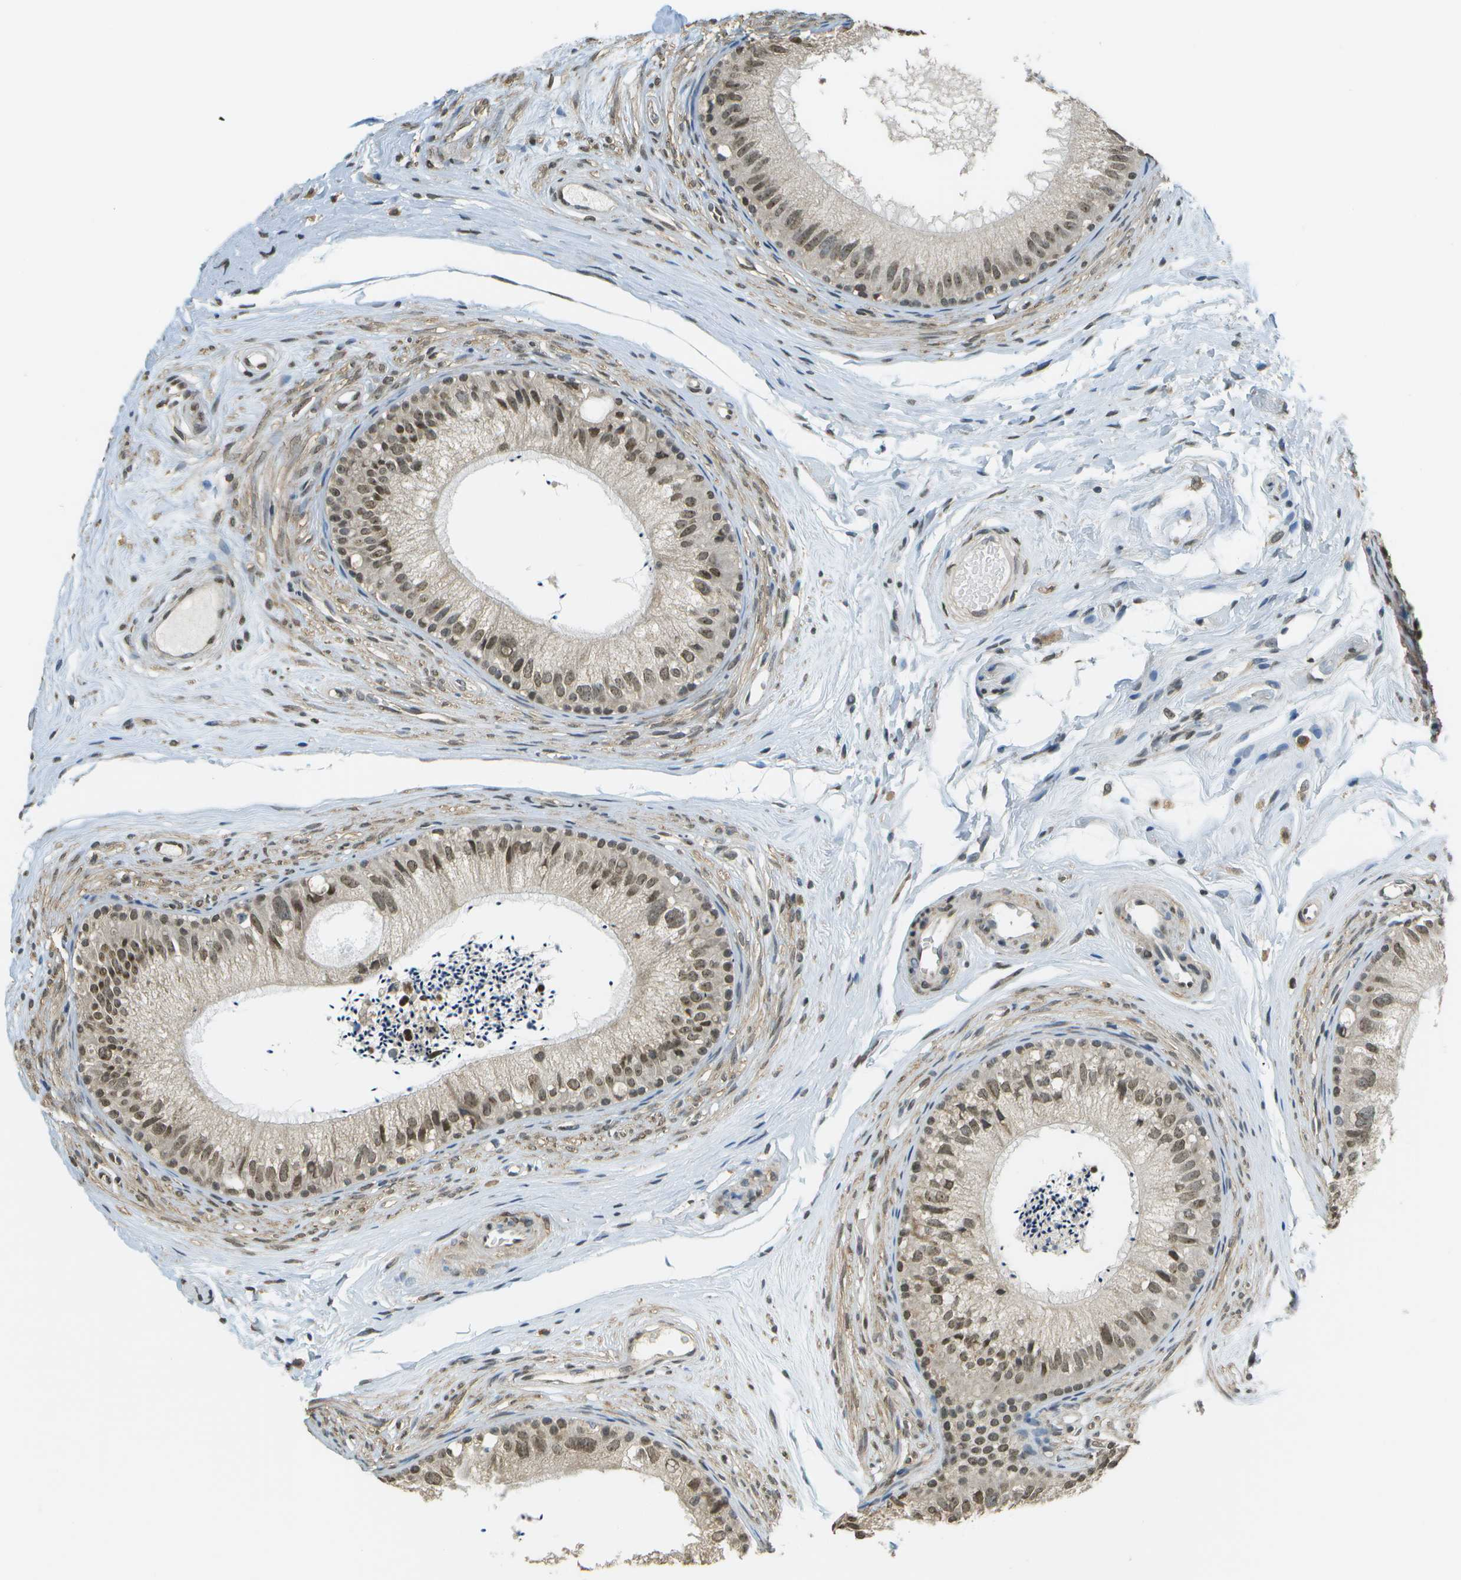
{"staining": {"intensity": "moderate", "quantity": ">75%", "location": "nuclear"}, "tissue": "epididymis", "cell_type": "Glandular cells", "image_type": "normal", "snomed": [{"axis": "morphology", "description": "Normal tissue, NOS"}, {"axis": "topography", "description": "Epididymis"}], "caption": "The image reveals a brown stain indicating the presence of a protein in the nuclear of glandular cells in epididymis.", "gene": "ABL2", "patient": {"sex": "male", "age": 56}}